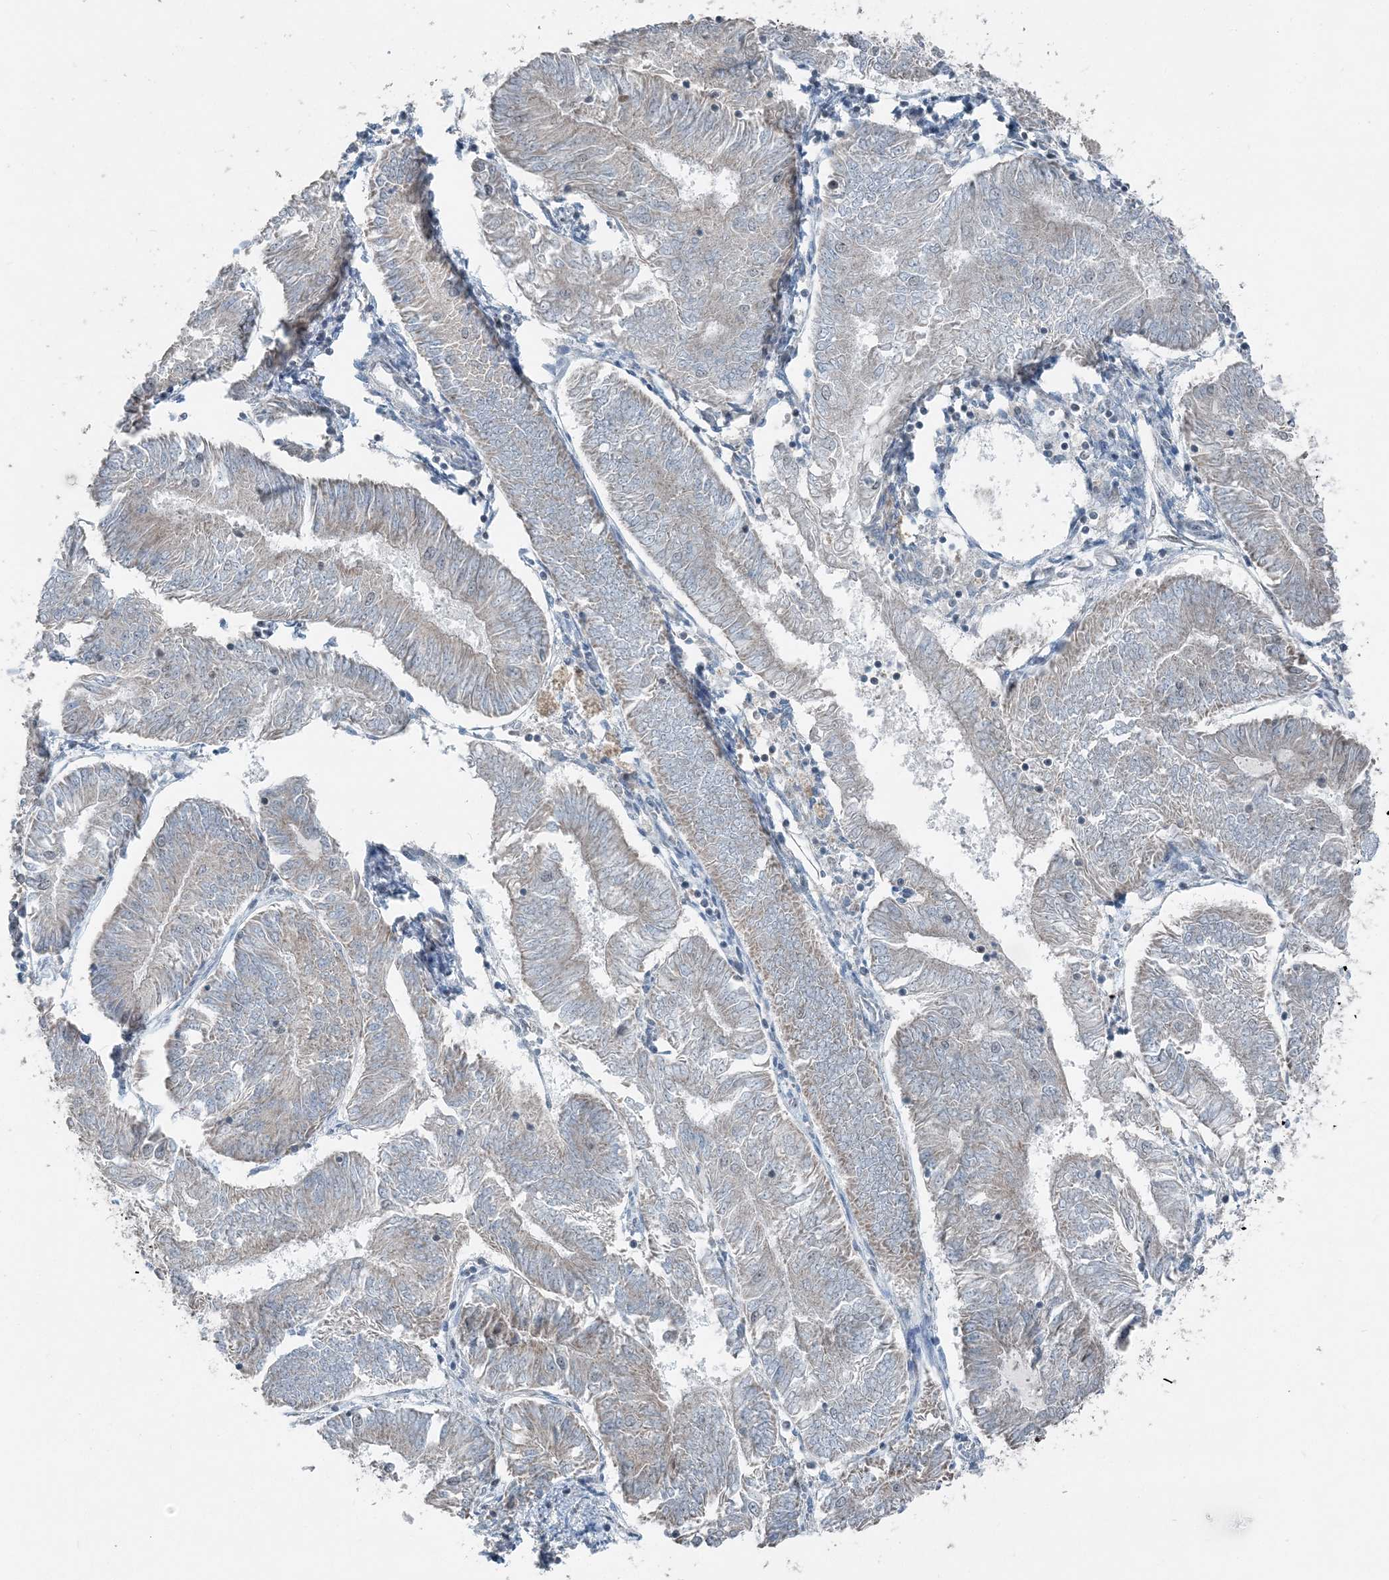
{"staining": {"intensity": "weak", "quantity": "<25%", "location": "cytoplasmic/membranous"}, "tissue": "endometrial cancer", "cell_type": "Tumor cells", "image_type": "cancer", "snomed": [{"axis": "morphology", "description": "Adenocarcinoma, NOS"}, {"axis": "topography", "description": "Endometrium"}], "caption": "IHC of human endometrial cancer reveals no positivity in tumor cells.", "gene": "SUCLG1", "patient": {"sex": "female", "age": 58}}